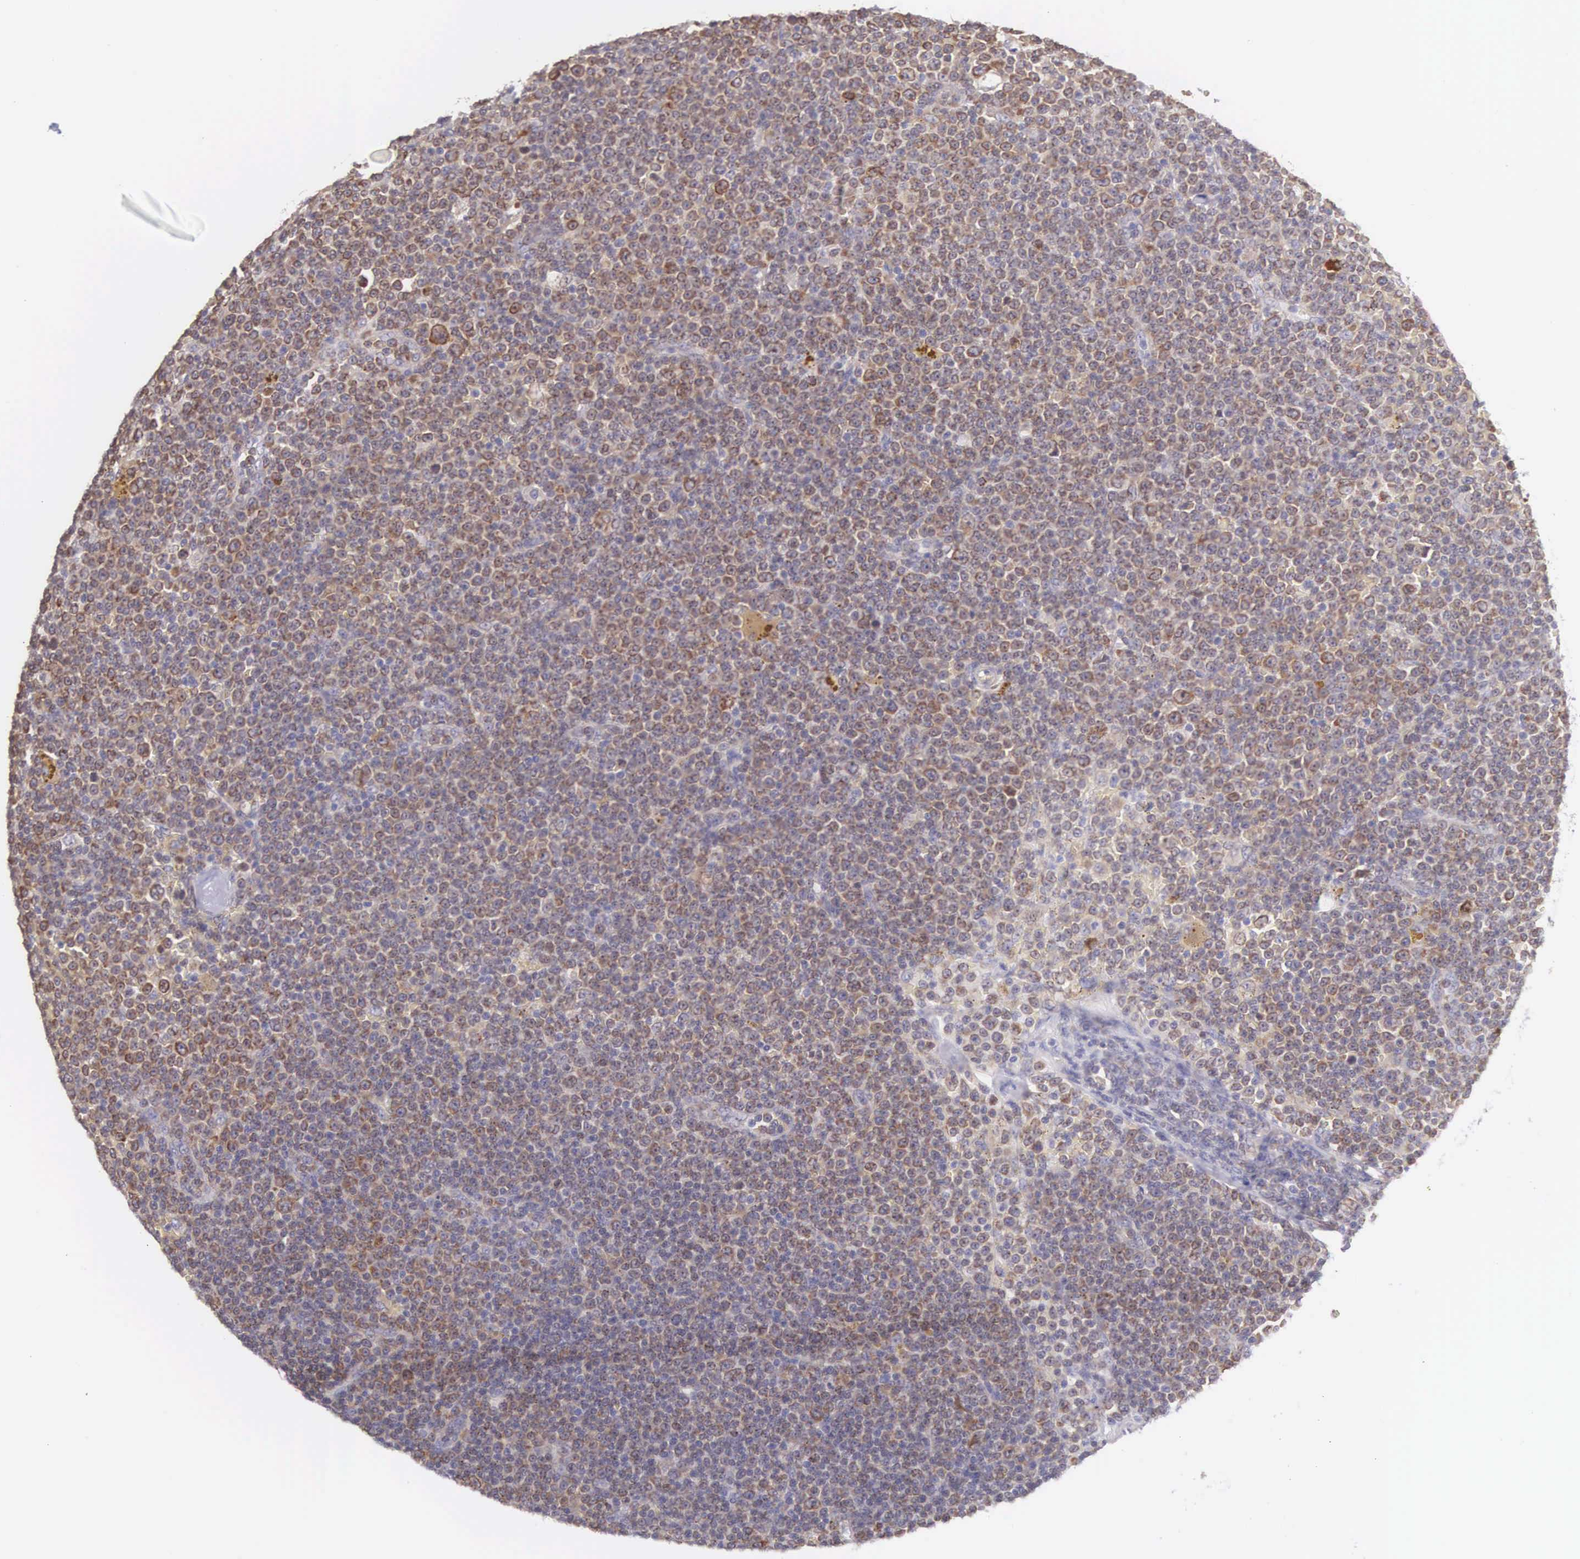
{"staining": {"intensity": "moderate", "quantity": ">75%", "location": "cytoplasmic/membranous"}, "tissue": "lymphoma", "cell_type": "Tumor cells", "image_type": "cancer", "snomed": [{"axis": "morphology", "description": "Malignant lymphoma, non-Hodgkin's type, Low grade"}, {"axis": "topography", "description": "Lymph node"}], "caption": "Tumor cells display moderate cytoplasmic/membranous positivity in approximately >75% of cells in malignant lymphoma, non-Hodgkin's type (low-grade).", "gene": "NSDHL", "patient": {"sex": "male", "age": 50}}